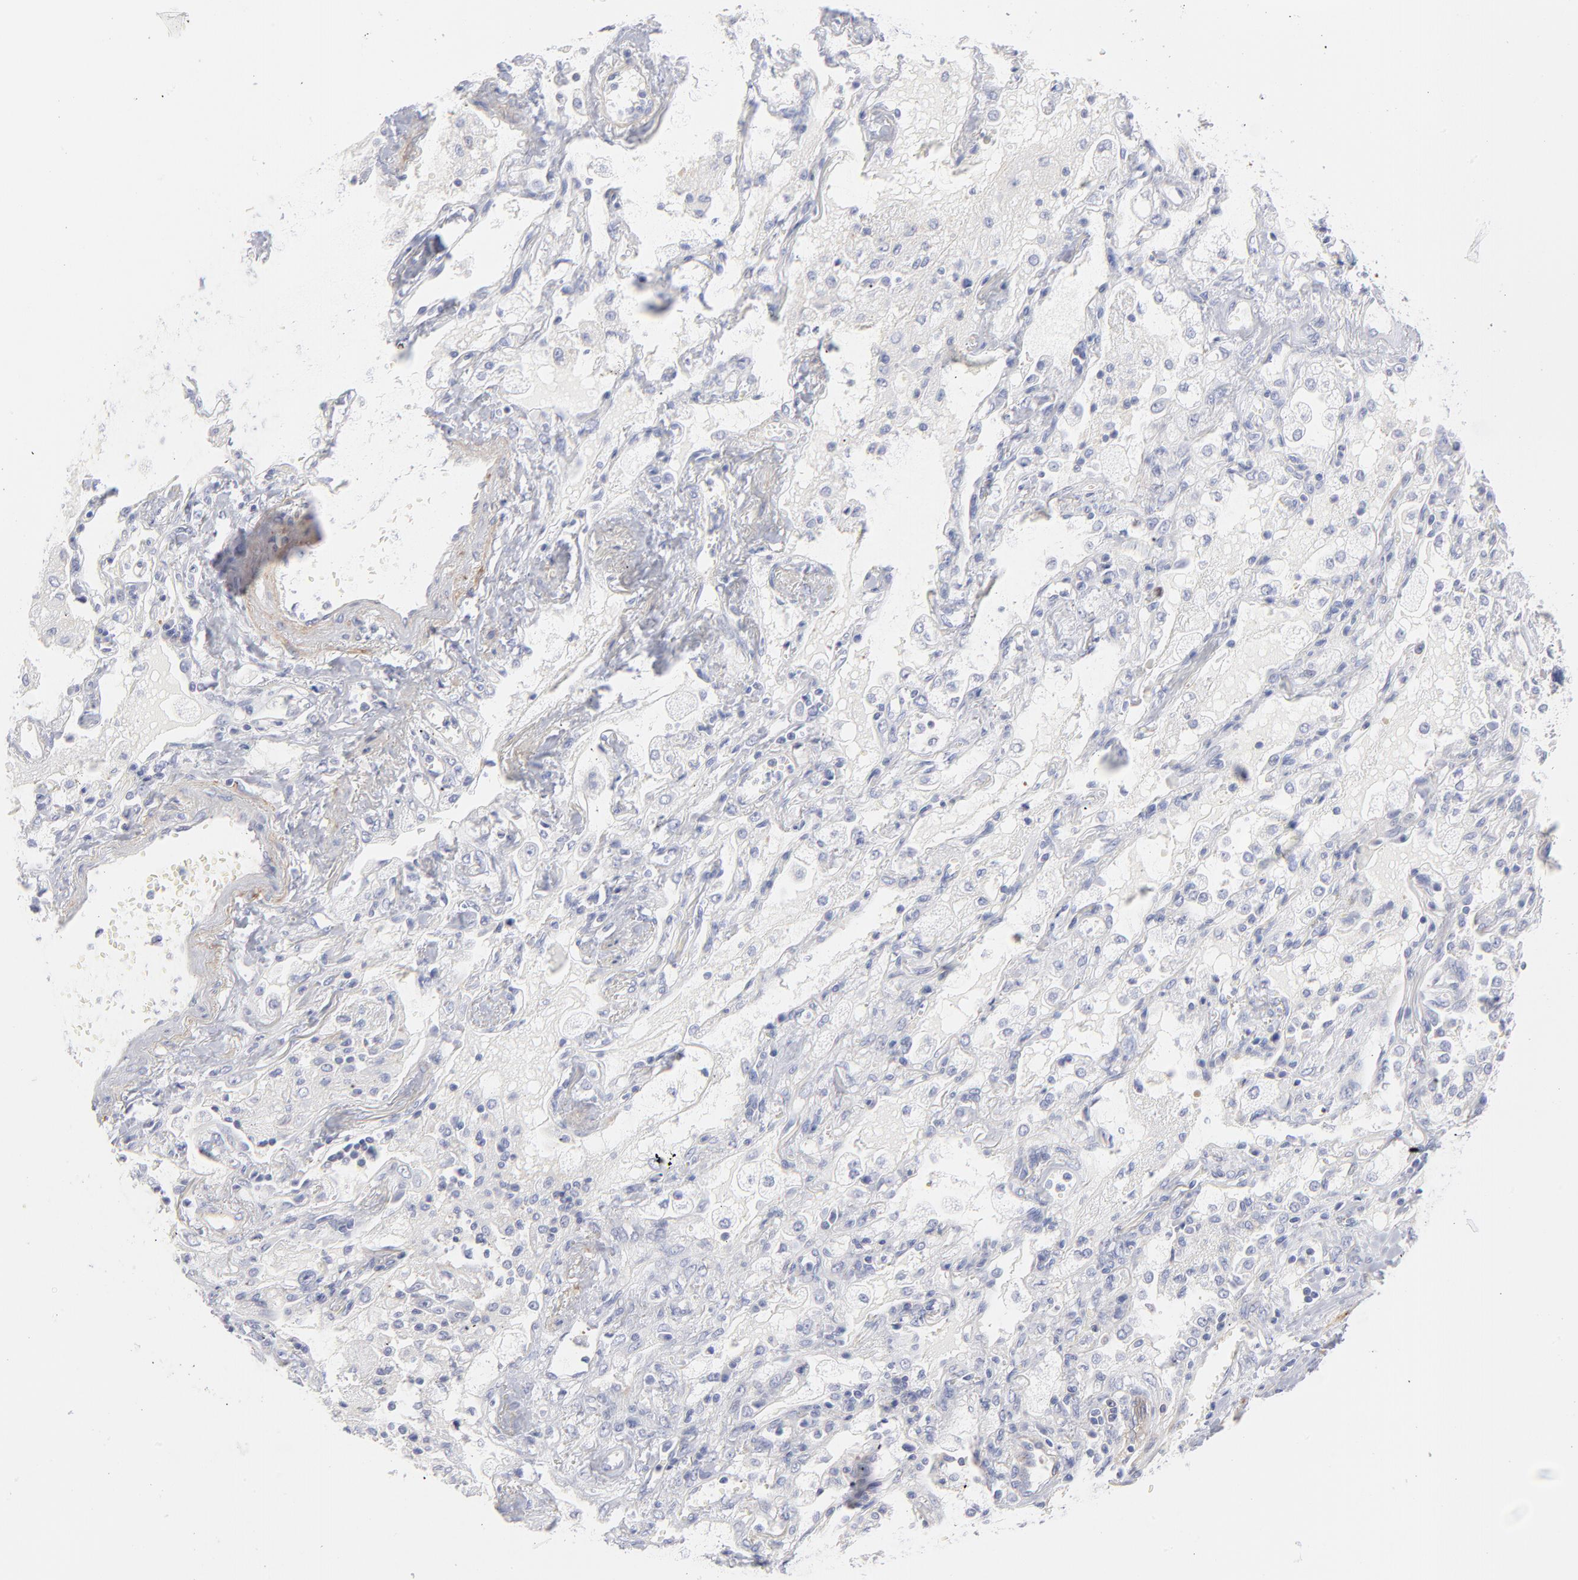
{"staining": {"intensity": "negative", "quantity": "none", "location": "none"}, "tissue": "lung cancer", "cell_type": "Tumor cells", "image_type": "cancer", "snomed": [{"axis": "morphology", "description": "Squamous cell carcinoma, NOS"}, {"axis": "topography", "description": "Lung"}], "caption": "High power microscopy histopathology image of an immunohistochemistry photomicrograph of lung squamous cell carcinoma, revealing no significant expression in tumor cells.", "gene": "ACTA2", "patient": {"sex": "female", "age": 76}}